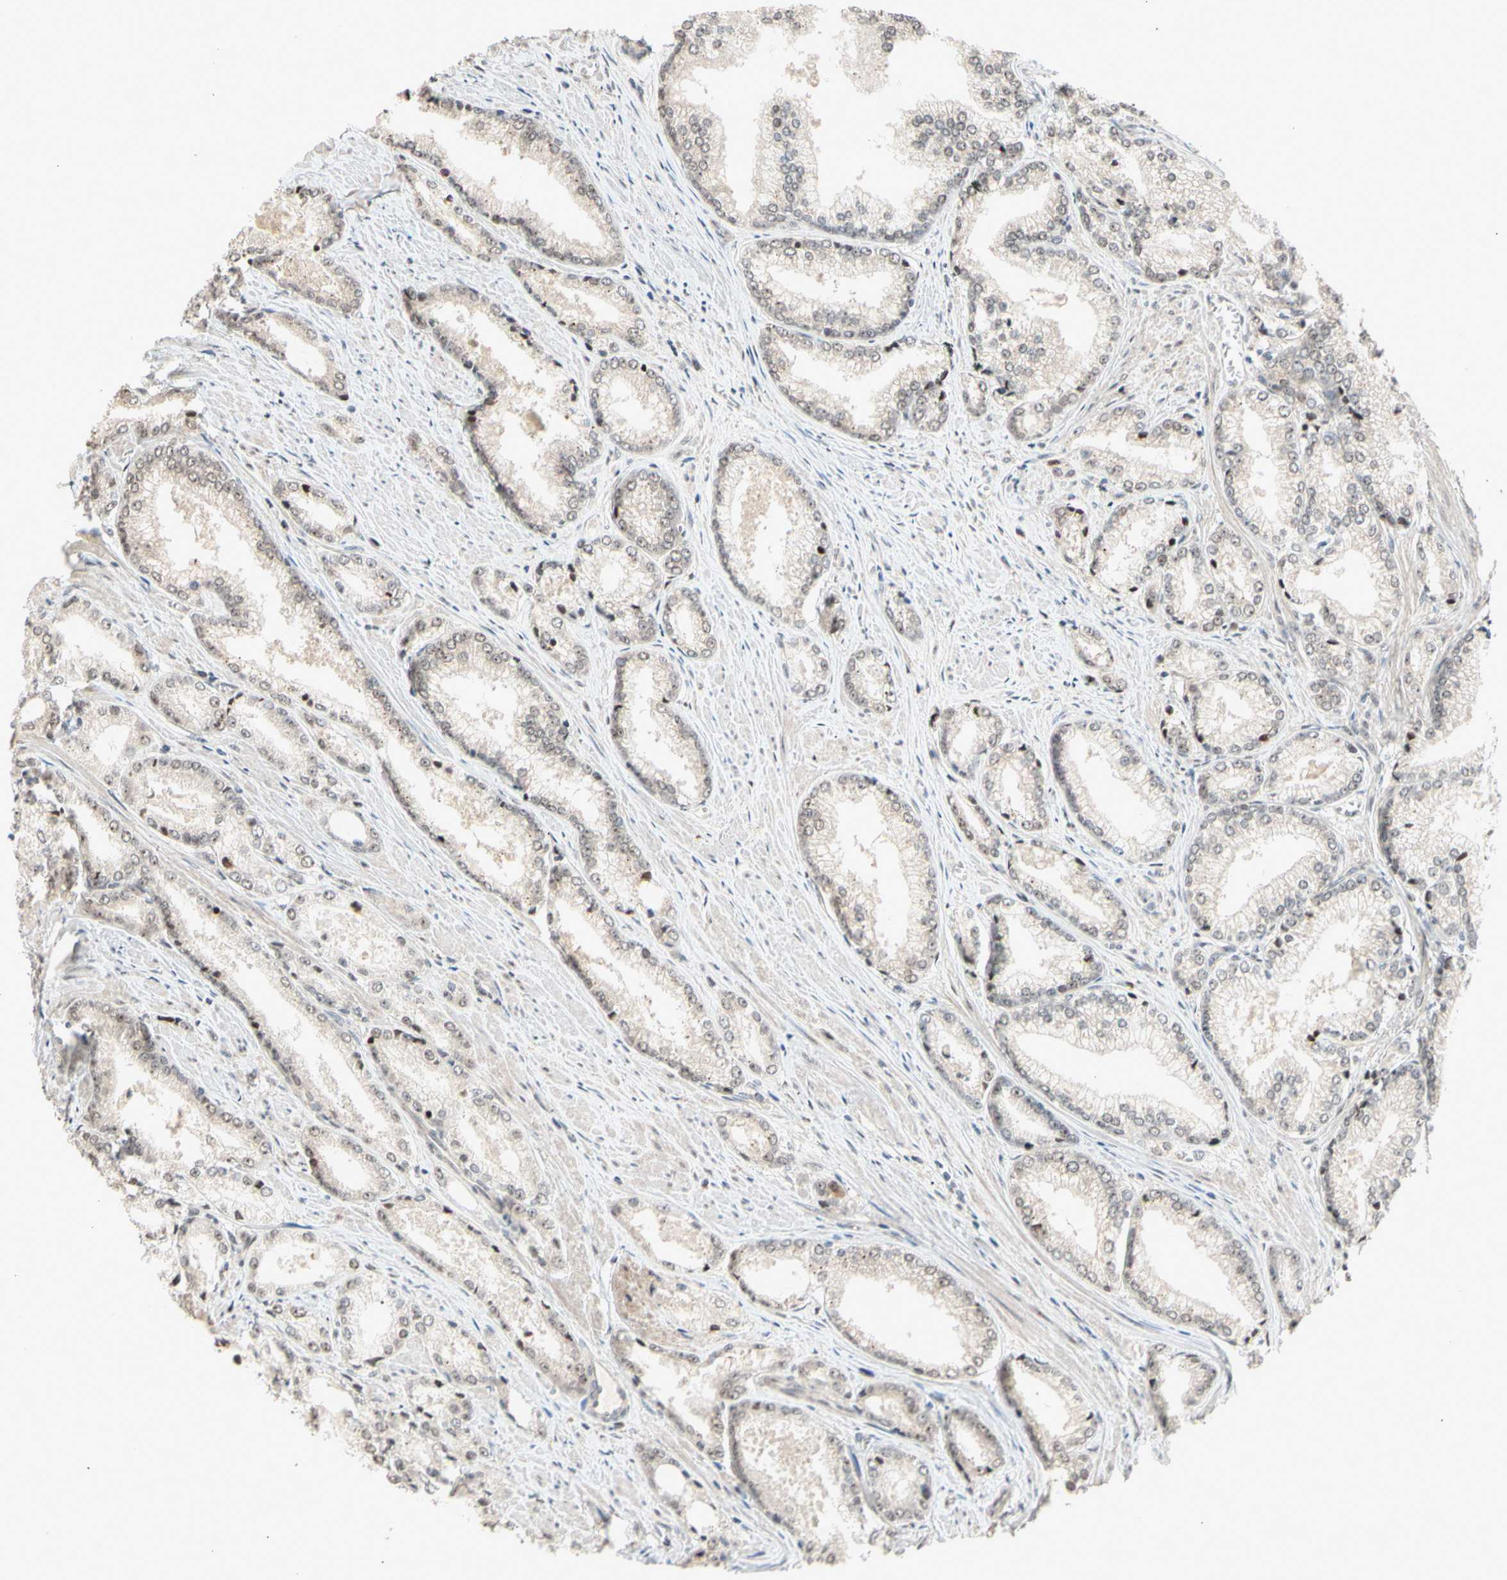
{"staining": {"intensity": "weak", "quantity": ">75%", "location": "cytoplasmic/membranous,nuclear"}, "tissue": "prostate cancer", "cell_type": "Tumor cells", "image_type": "cancer", "snomed": [{"axis": "morphology", "description": "Adenocarcinoma, Low grade"}, {"axis": "topography", "description": "Prostate"}], "caption": "Prostate cancer stained with a brown dye demonstrates weak cytoplasmic/membranous and nuclear positive expression in about >75% of tumor cells.", "gene": "NGEF", "patient": {"sex": "male", "age": 64}}